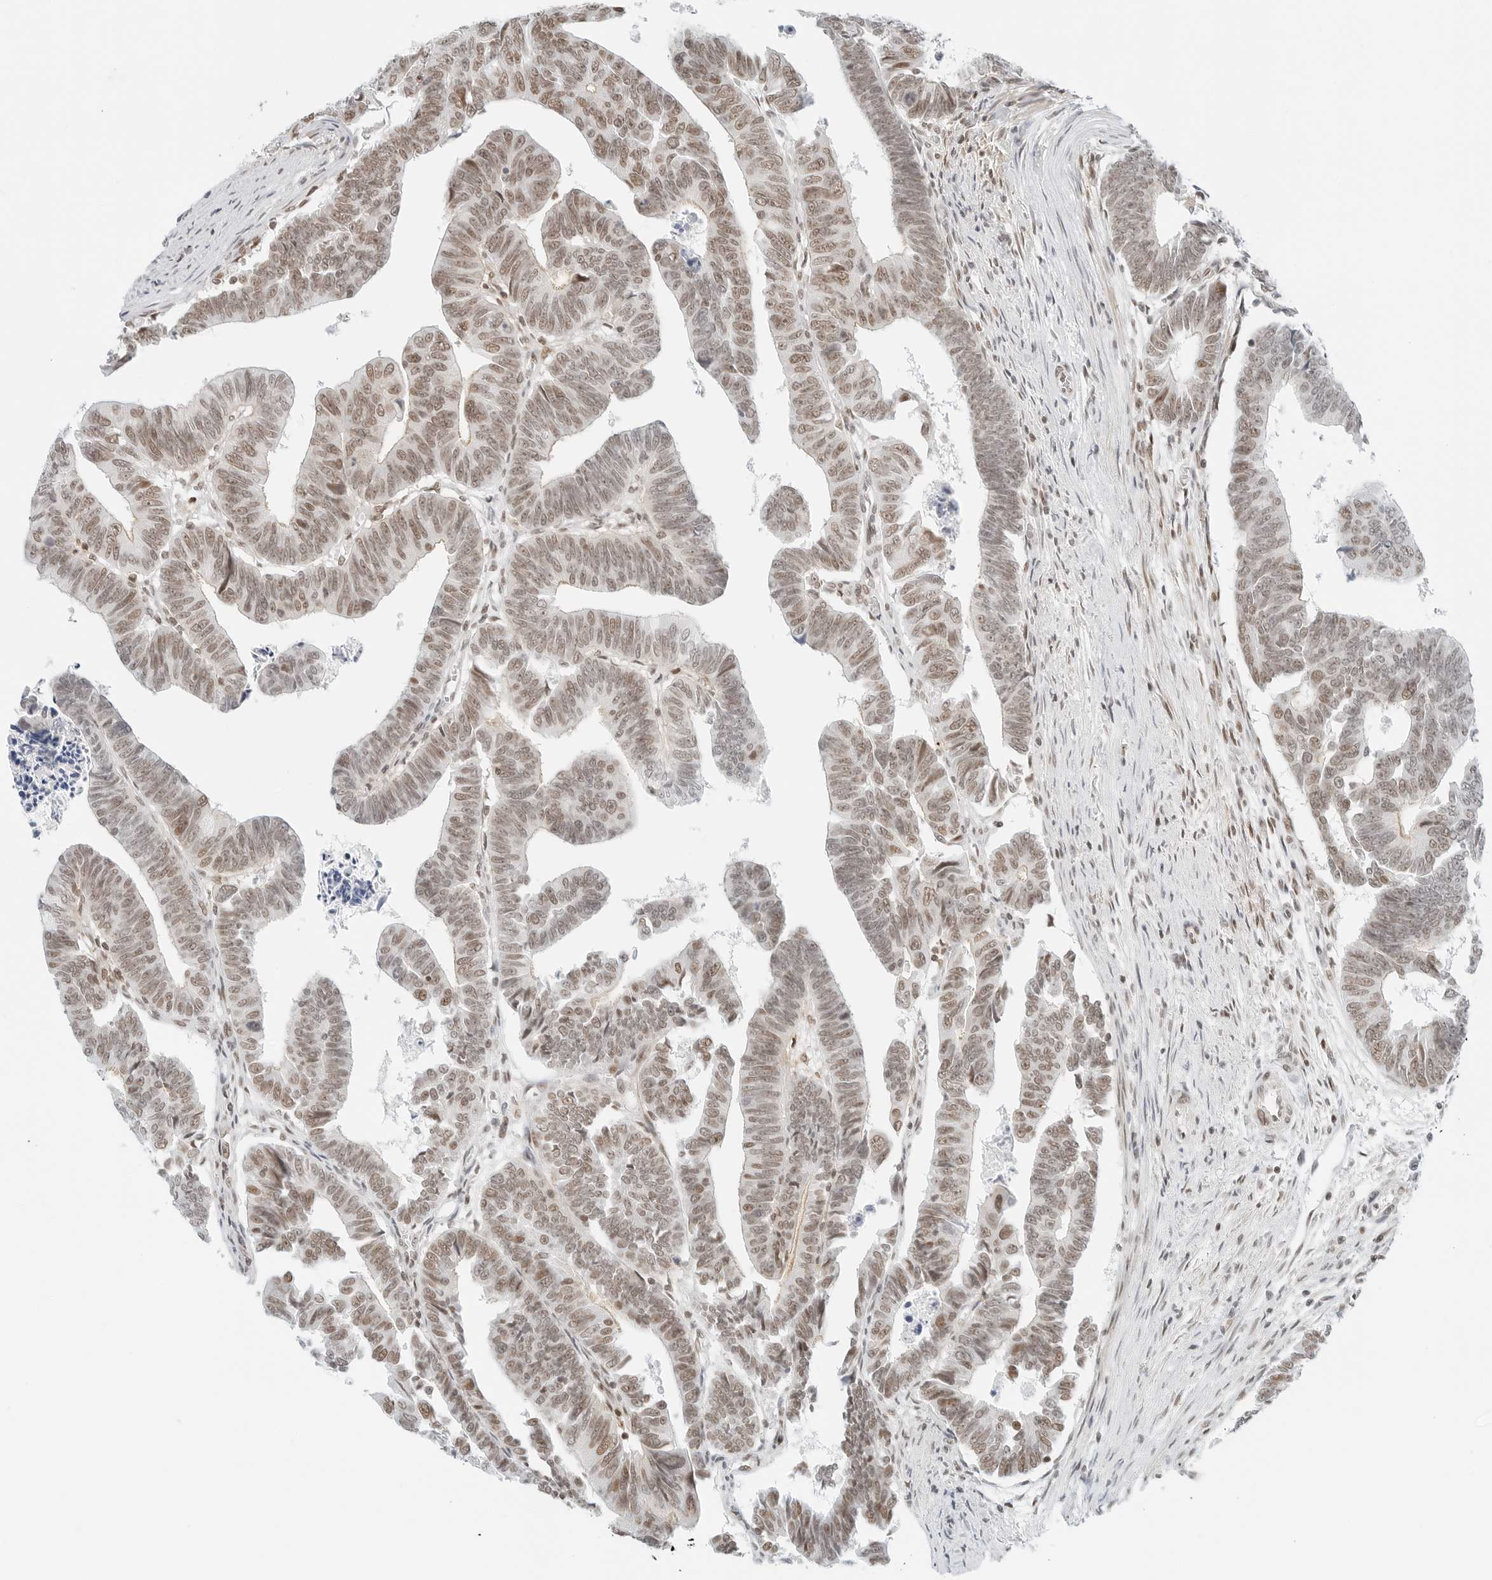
{"staining": {"intensity": "moderate", "quantity": ">75%", "location": "nuclear"}, "tissue": "colorectal cancer", "cell_type": "Tumor cells", "image_type": "cancer", "snomed": [{"axis": "morphology", "description": "Adenocarcinoma, NOS"}, {"axis": "topography", "description": "Rectum"}], "caption": "High-magnification brightfield microscopy of colorectal cancer (adenocarcinoma) stained with DAB (3,3'-diaminobenzidine) (brown) and counterstained with hematoxylin (blue). tumor cells exhibit moderate nuclear expression is present in about>75% of cells.", "gene": "CRTC2", "patient": {"sex": "female", "age": 65}}